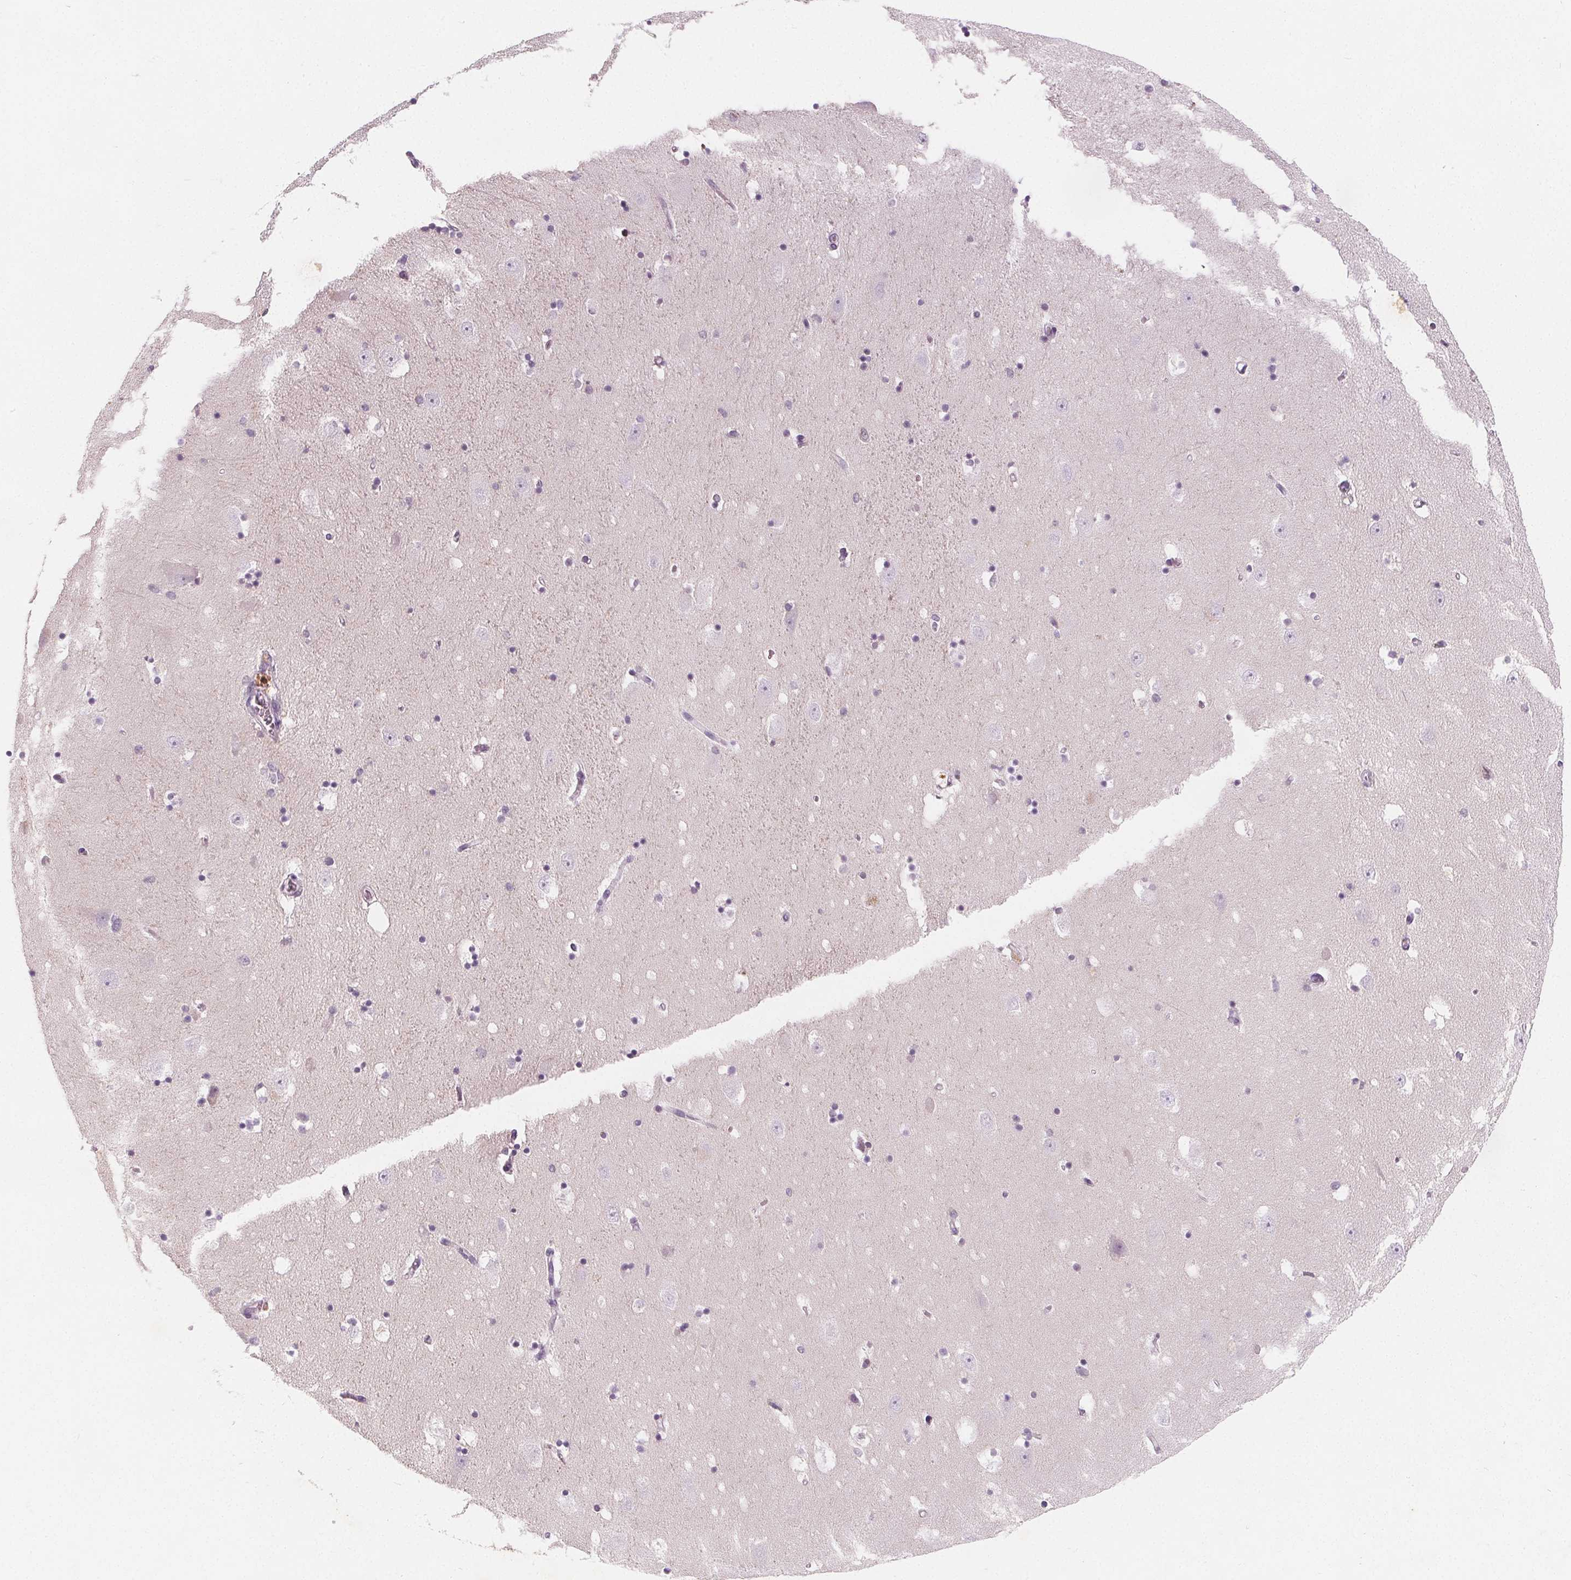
{"staining": {"intensity": "negative", "quantity": "none", "location": "none"}, "tissue": "hippocampus", "cell_type": "Glial cells", "image_type": "normal", "snomed": [{"axis": "morphology", "description": "Normal tissue, NOS"}, {"axis": "topography", "description": "Hippocampus"}], "caption": "Protein analysis of normal hippocampus displays no significant staining in glial cells.", "gene": "DBX2", "patient": {"sex": "male", "age": 58}}